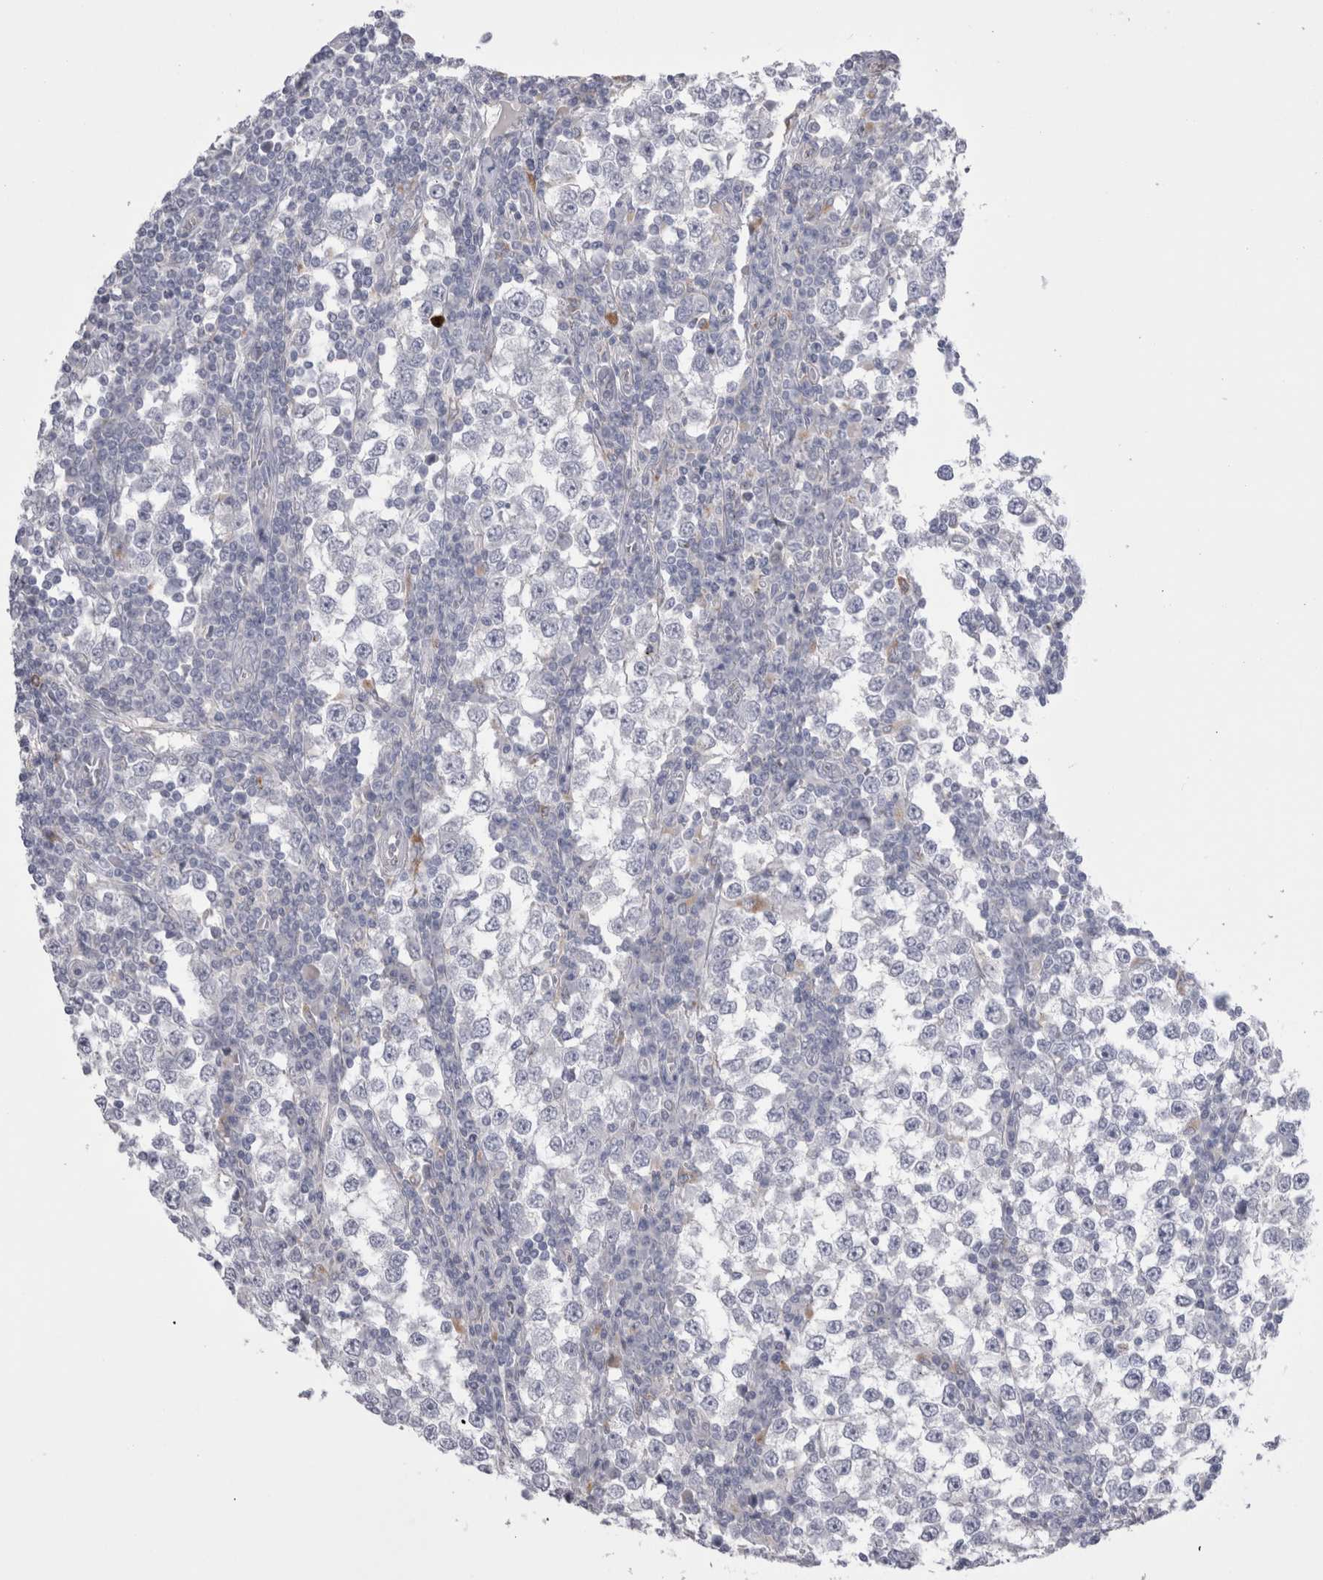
{"staining": {"intensity": "negative", "quantity": "none", "location": "none"}, "tissue": "testis cancer", "cell_type": "Tumor cells", "image_type": "cancer", "snomed": [{"axis": "morphology", "description": "Seminoma, NOS"}, {"axis": "topography", "description": "Testis"}], "caption": "Immunohistochemistry image of human testis seminoma stained for a protein (brown), which reveals no staining in tumor cells. (Stains: DAB immunohistochemistry (IHC) with hematoxylin counter stain, Microscopy: brightfield microscopy at high magnification).", "gene": "EPDR1", "patient": {"sex": "male", "age": 65}}